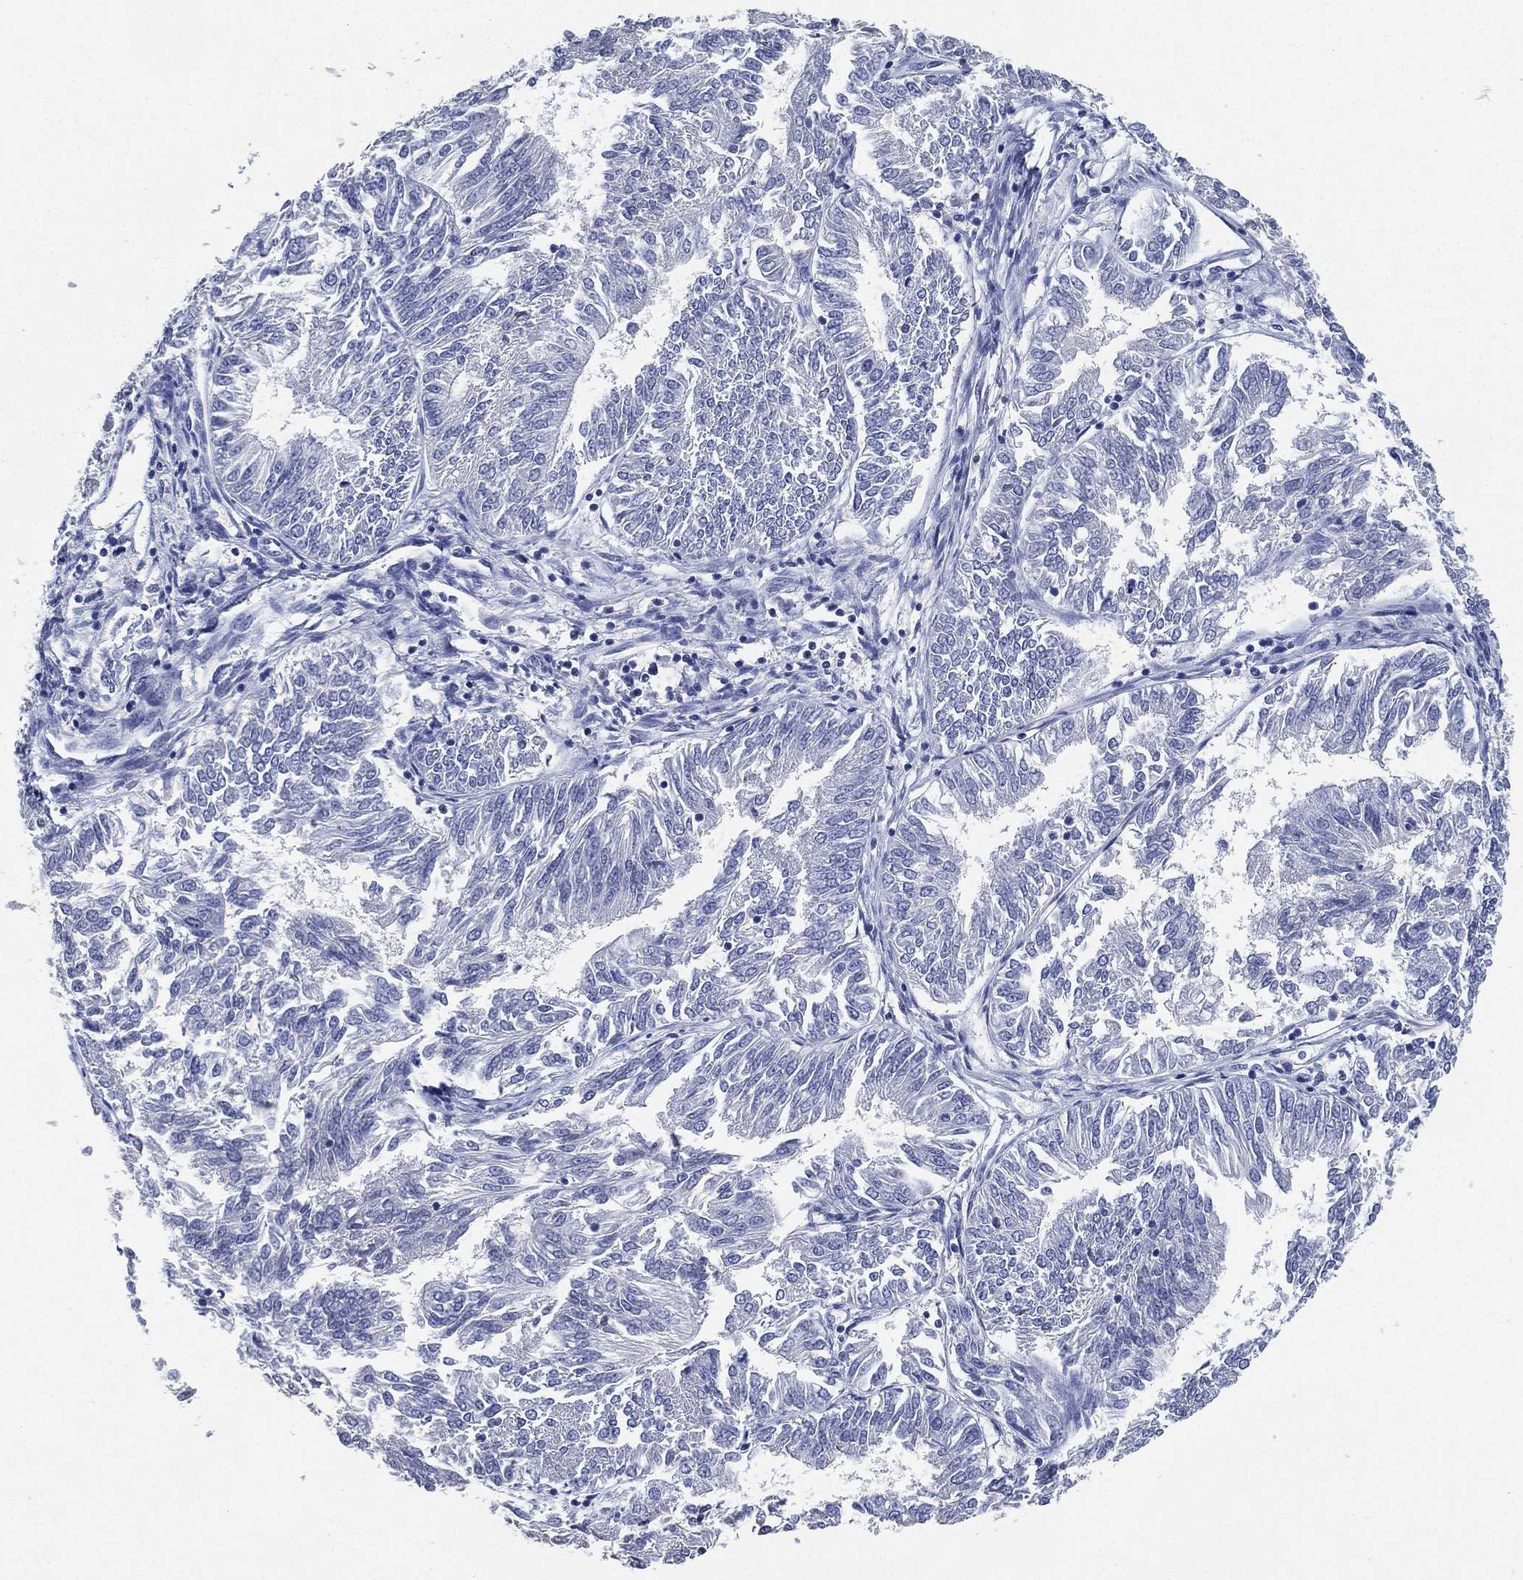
{"staining": {"intensity": "negative", "quantity": "none", "location": "none"}, "tissue": "endometrial cancer", "cell_type": "Tumor cells", "image_type": "cancer", "snomed": [{"axis": "morphology", "description": "Adenocarcinoma, NOS"}, {"axis": "topography", "description": "Endometrium"}], "caption": "Tumor cells show no significant positivity in endometrial cancer.", "gene": "IYD", "patient": {"sex": "female", "age": 58}}